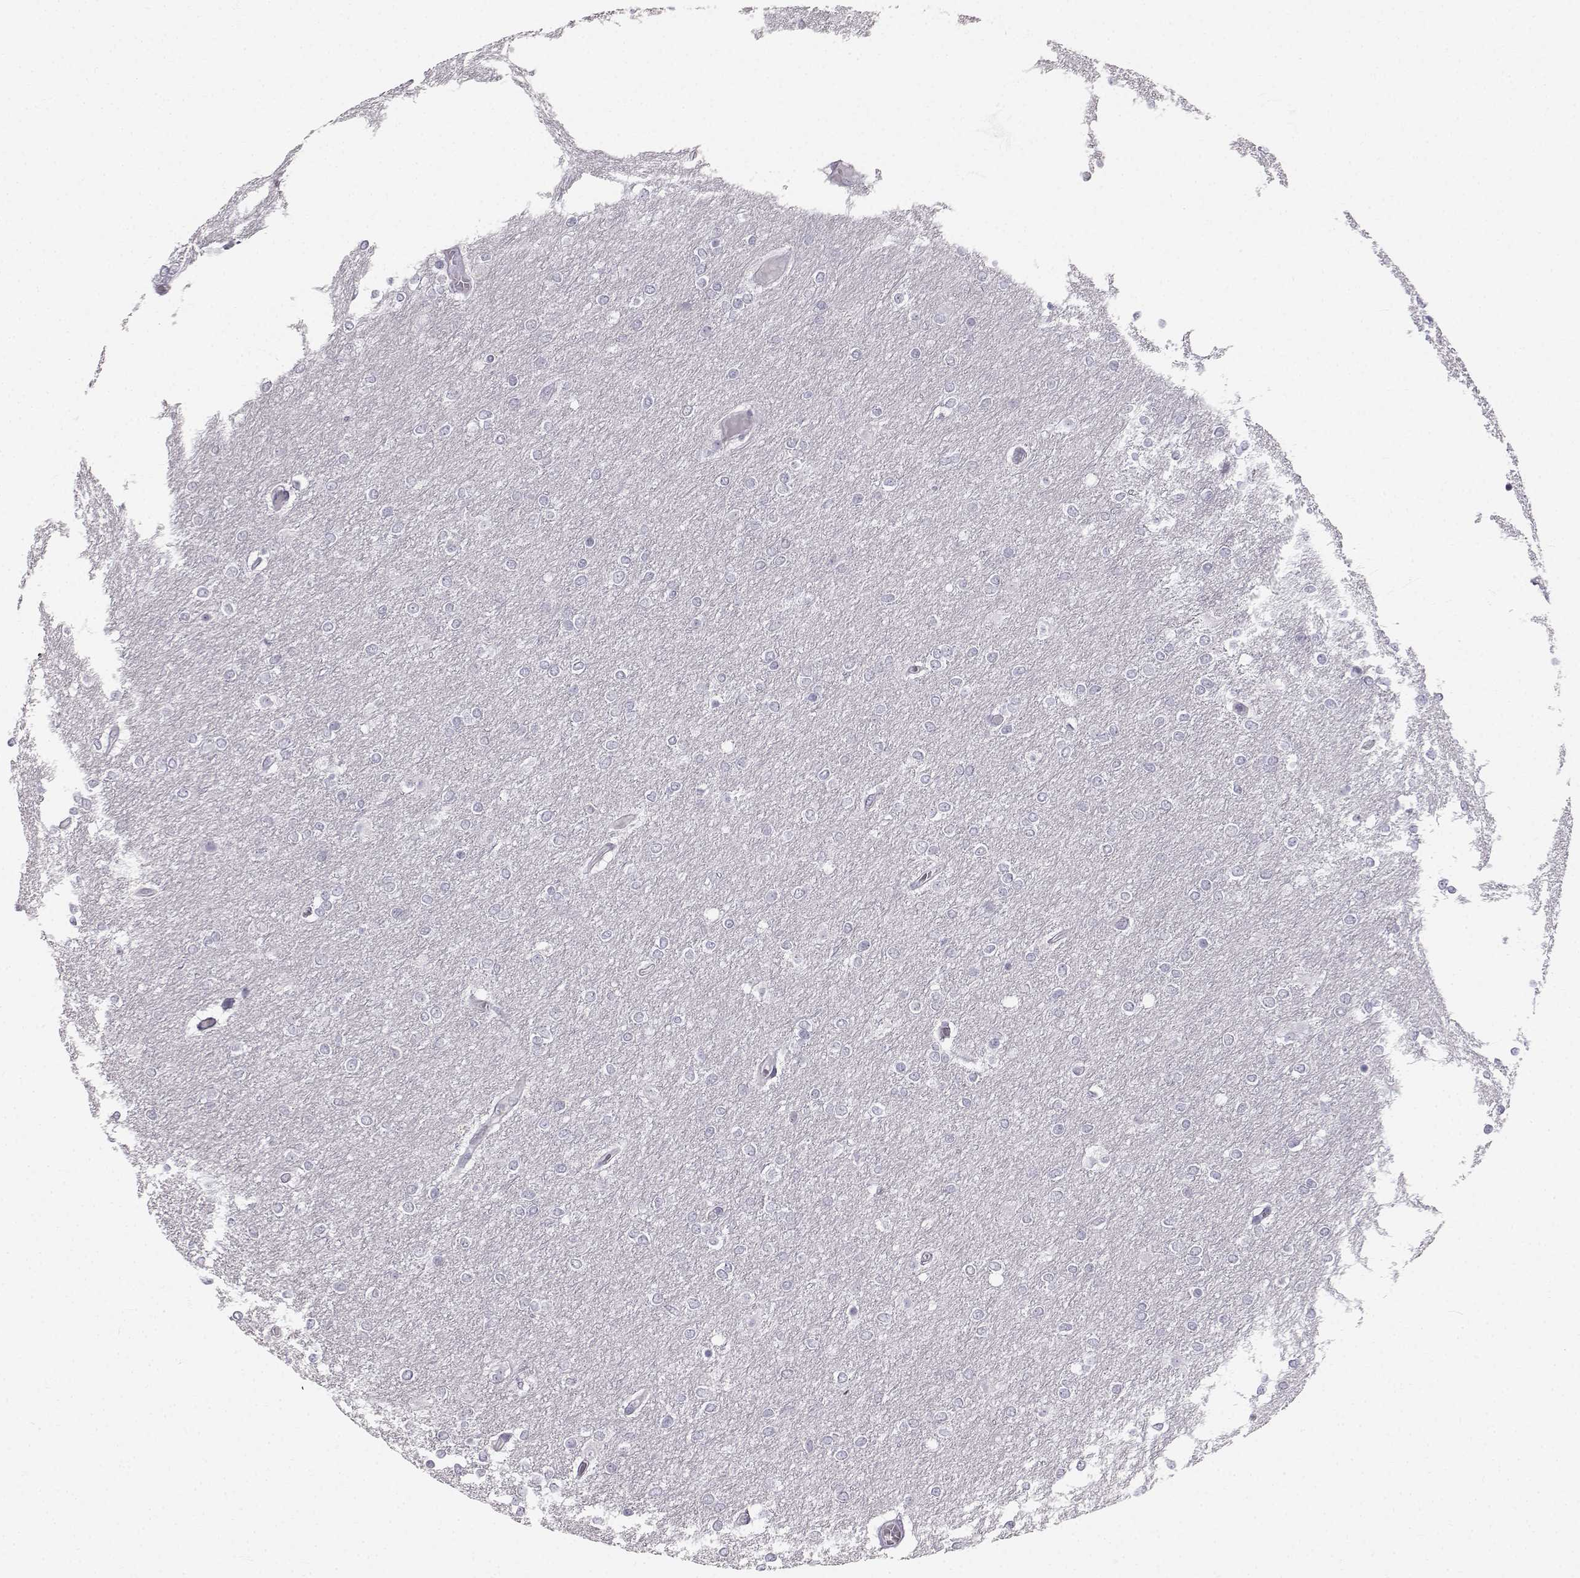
{"staining": {"intensity": "negative", "quantity": "none", "location": "none"}, "tissue": "glioma", "cell_type": "Tumor cells", "image_type": "cancer", "snomed": [{"axis": "morphology", "description": "Glioma, malignant, High grade"}, {"axis": "topography", "description": "Brain"}], "caption": "Immunohistochemistry (IHC) photomicrograph of neoplastic tissue: malignant glioma (high-grade) stained with DAB displays no significant protein staining in tumor cells.", "gene": "ZNF185", "patient": {"sex": "female", "age": 61}}